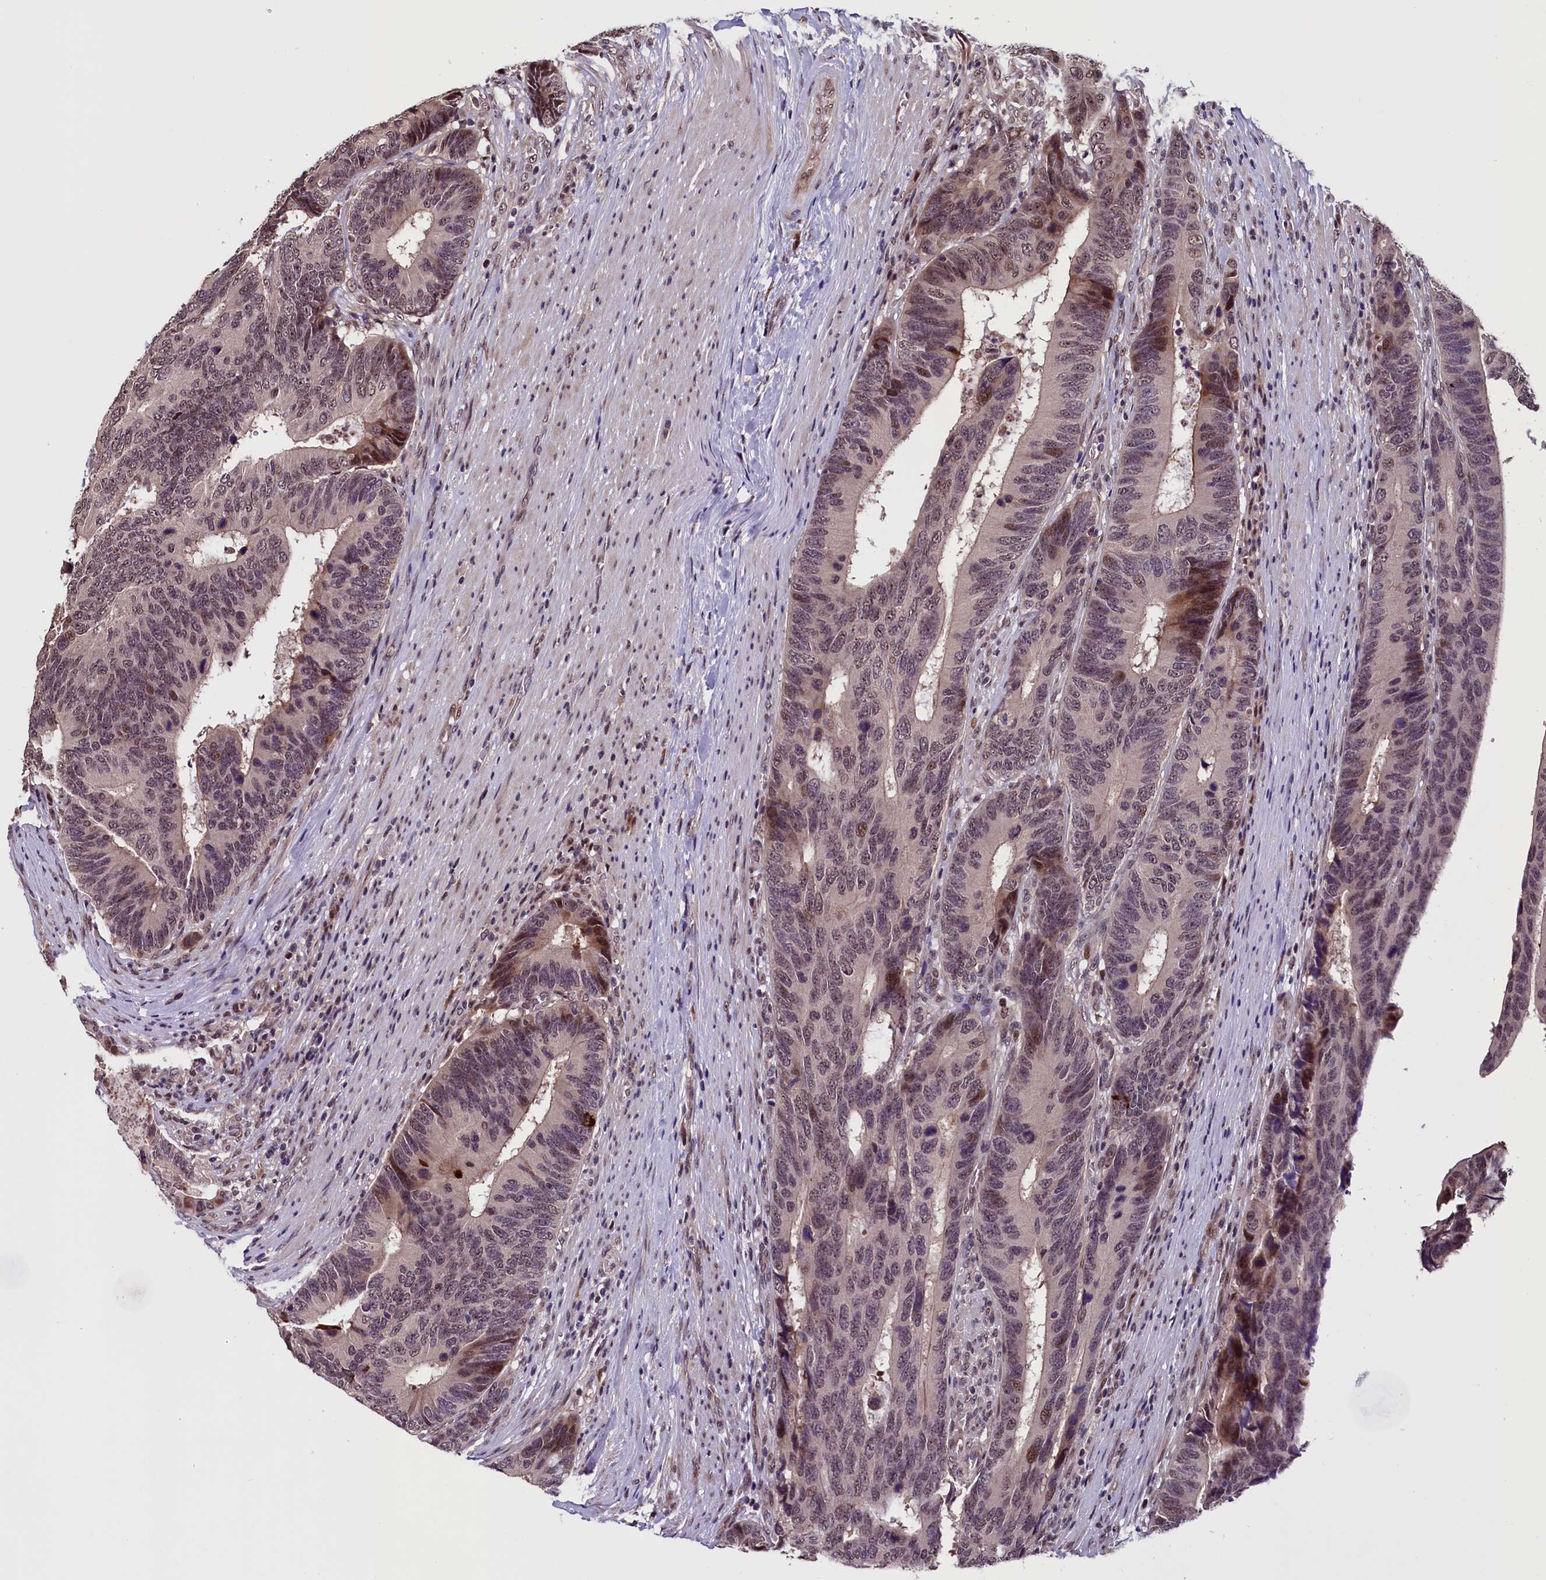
{"staining": {"intensity": "moderate", "quantity": "25%-75%", "location": "cytoplasmic/membranous,nuclear"}, "tissue": "colorectal cancer", "cell_type": "Tumor cells", "image_type": "cancer", "snomed": [{"axis": "morphology", "description": "Adenocarcinoma, NOS"}, {"axis": "topography", "description": "Colon"}], "caption": "Immunohistochemistry of colorectal adenocarcinoma demonstrates medium levels of moderate cytoplasmic/membranous and nuclear expression in approximately 25%-75% of tumor cells.", "gene": "RNMT", "patient": {"sex": "male", "age": 87}}